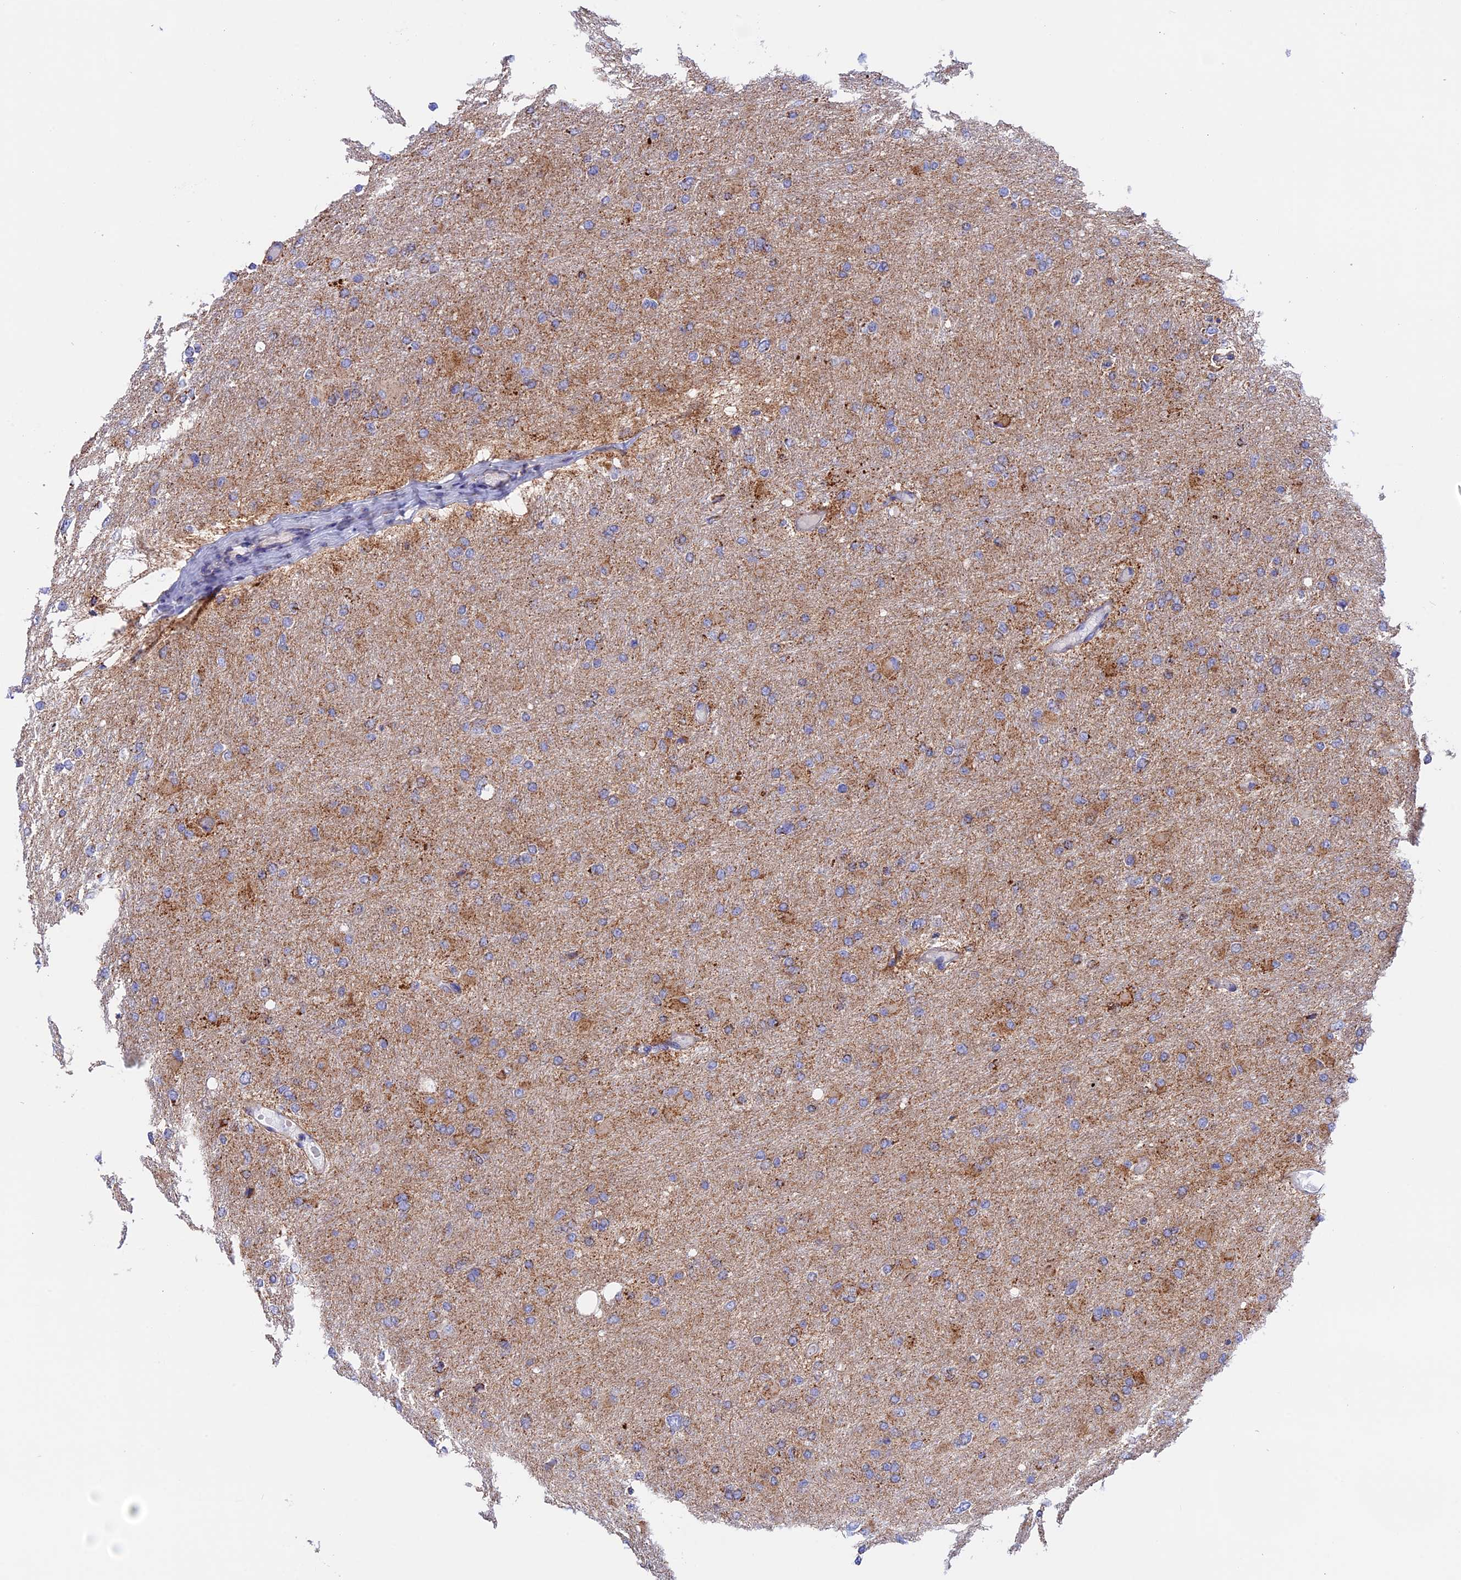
{"staining": {"intensity": "moderate", "quantity": ">75%", "location": "cytoplasmic/membranous"}, "tissue": "glioma", "cell_type": "Tumor cells", "image_type": "cancer", "snomed": [{"axis": "morphology", "description": "Glioma, malignant, High grade"}, {"axis": "topography", "description": "Cerebral cortex"}], "caption": "The histopathology image demonstrates a brown stain indicating the presence of a protein in the cytoplasmic/membranous of tumor cells in glioma.", "gene": "GCDH", "patient": {"sex": "female", "age": 36}}